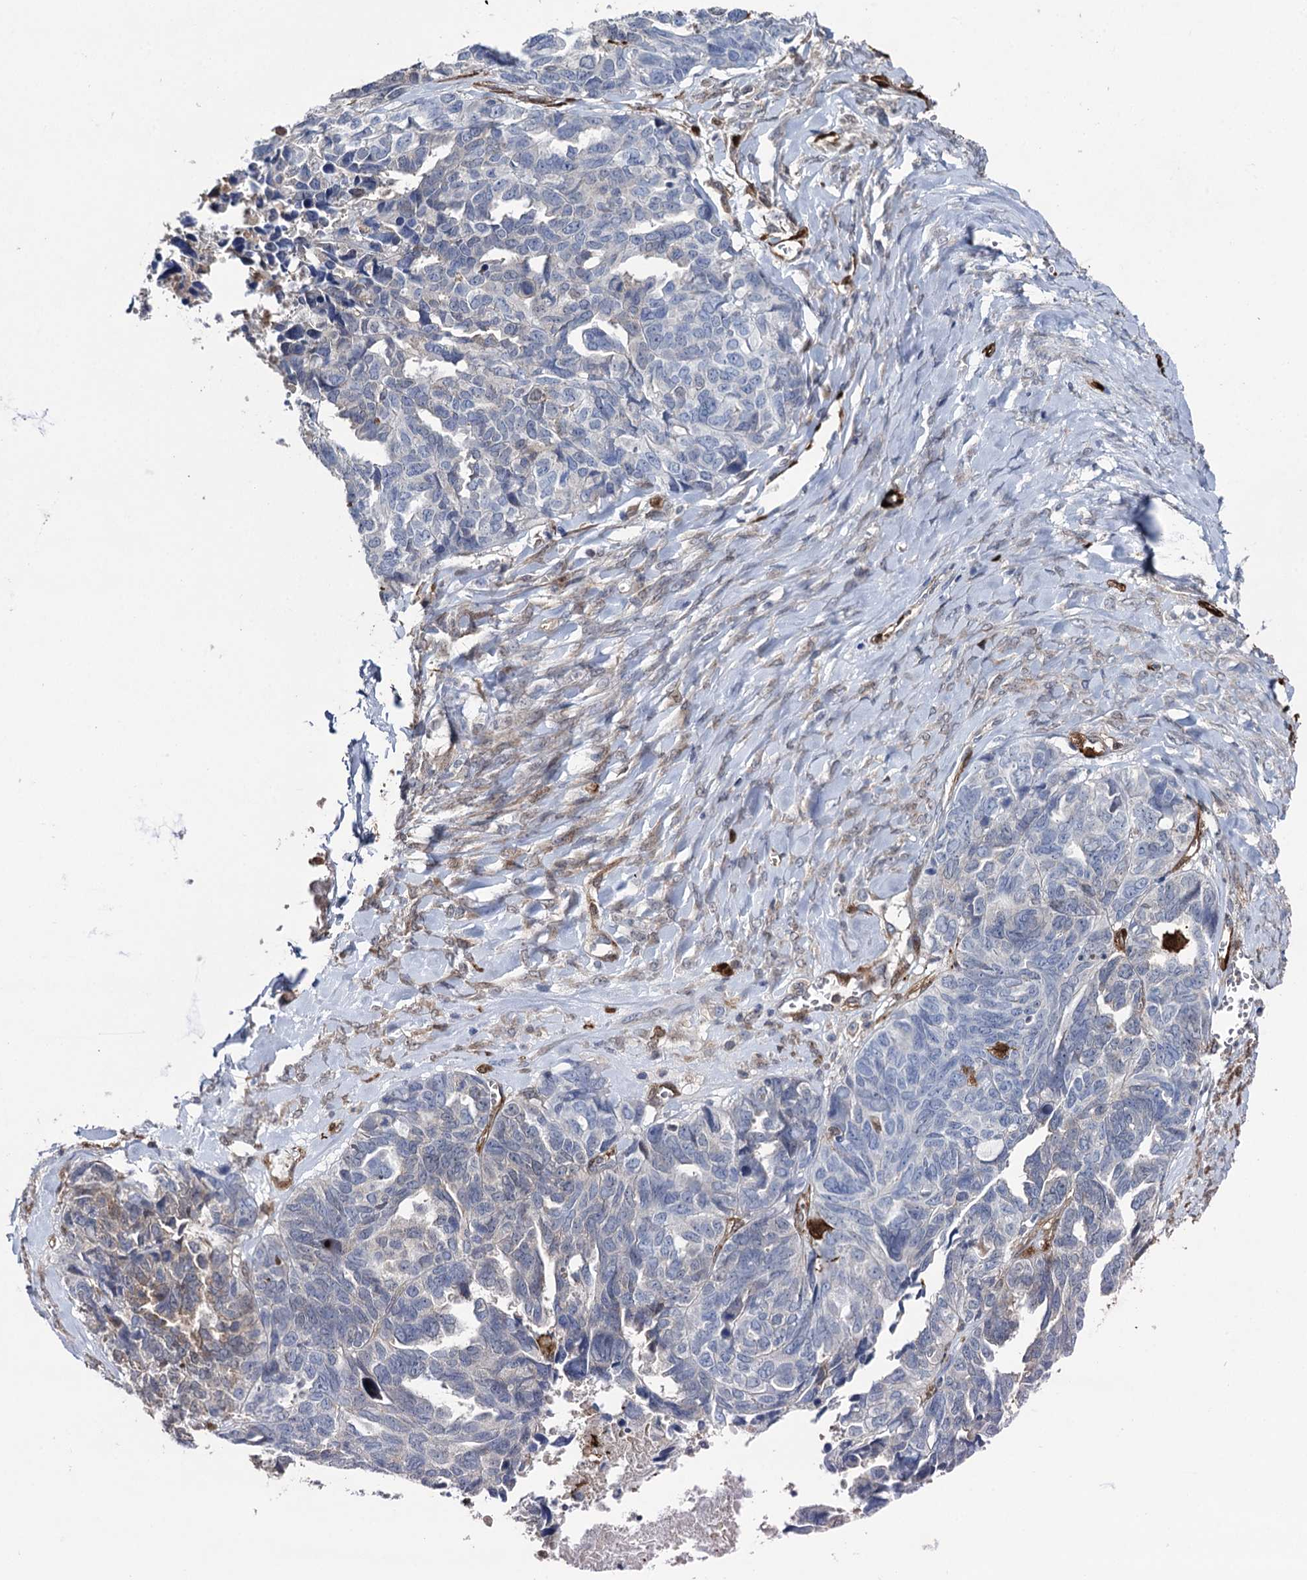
{"staining": {"intensity": "negative", "quantity": "none", "location": "none"}, "tissue": "ovarian cancer", "cell_type": "Tumor cells", "image_type": "cancer", "snomed": [{"axis": "morphology", "description": "Cystadenocarcinoma, serous, NOS"}, {"axis": "topography", "description": "Ovary"}], "caption": "This is an immunohistochemistry histopathology image of human ovarian cancer. There is no staining in tumor cells.", "gene": "FABP5", "patient": {"sex": "female", "age": 79}}